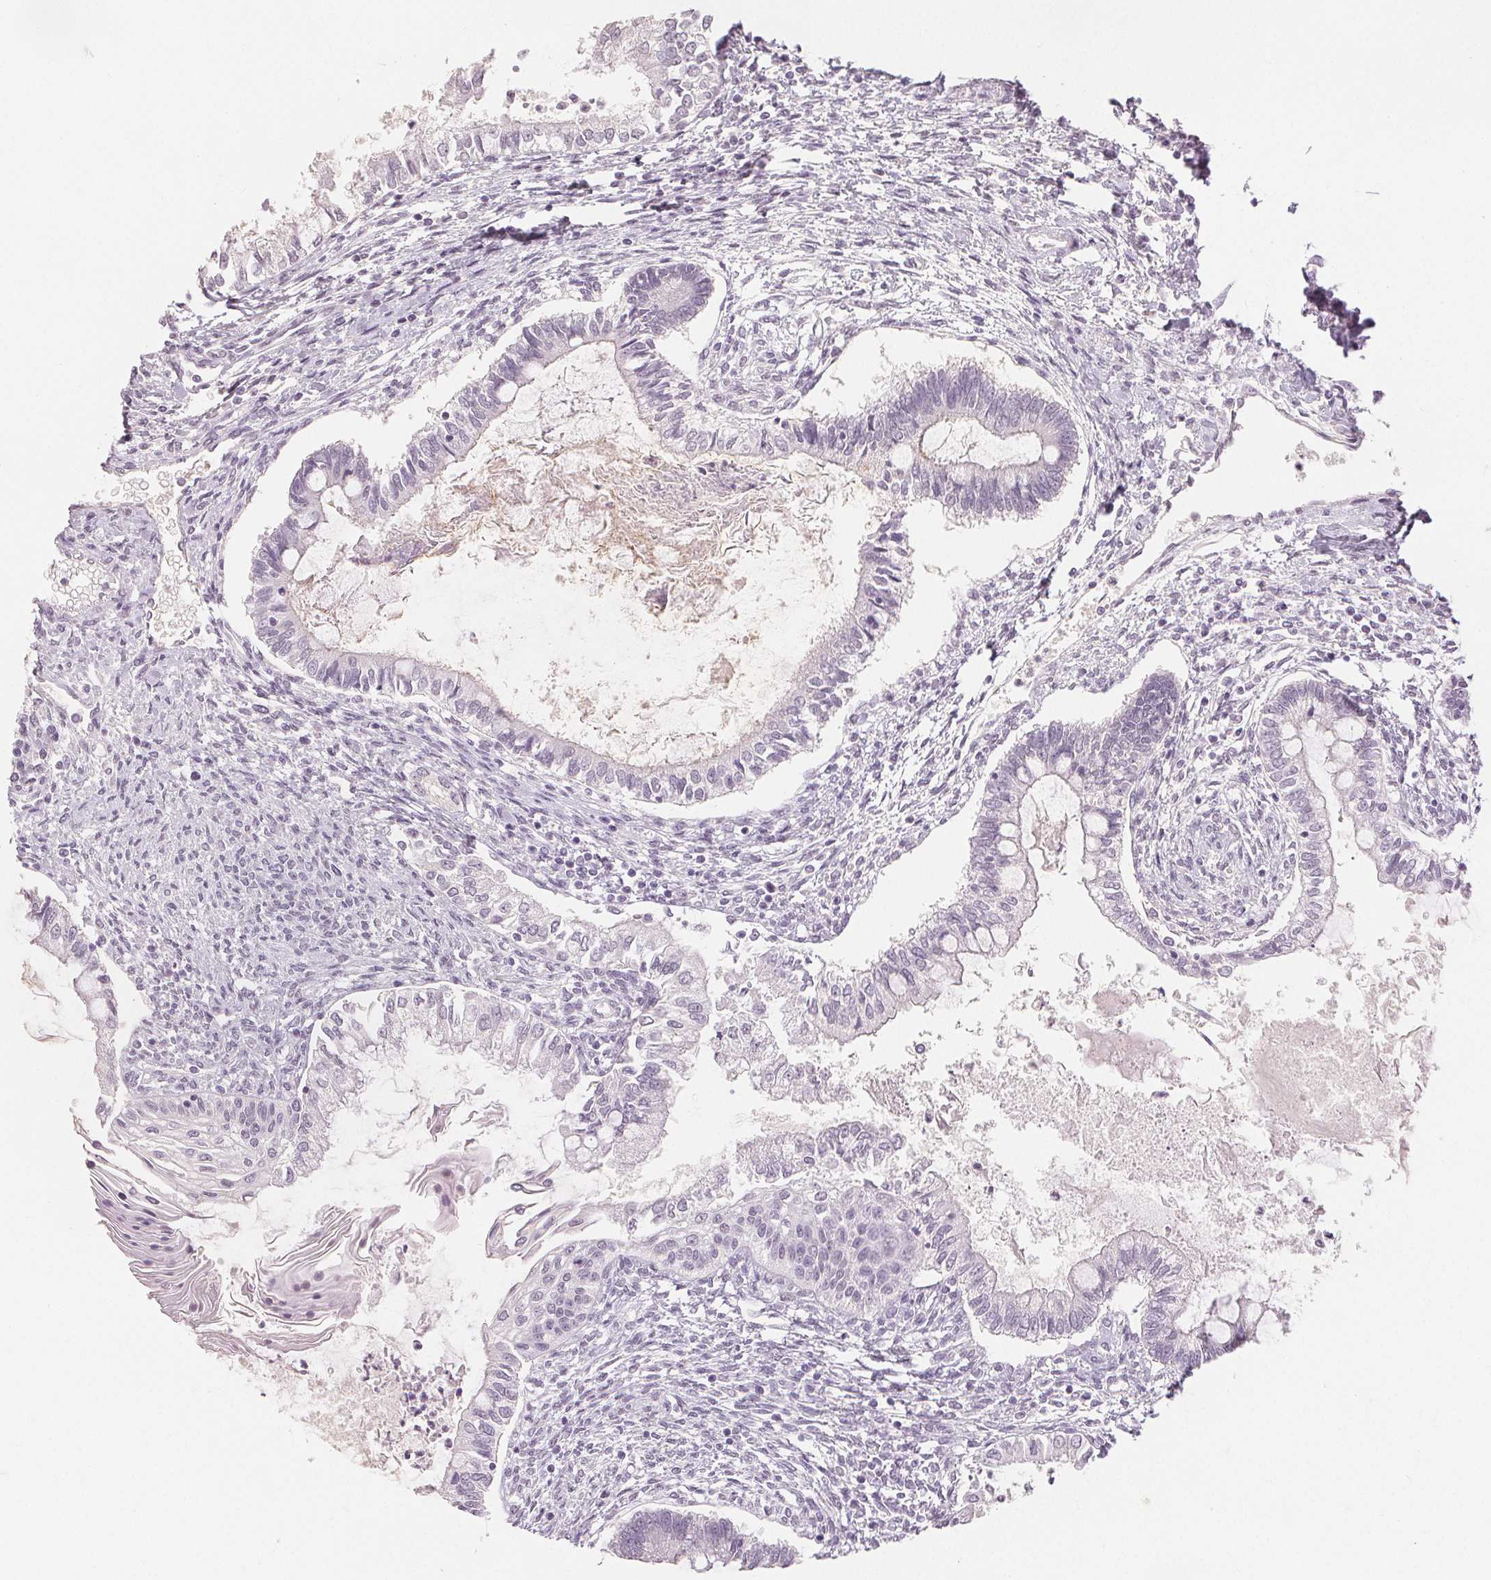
{"staining": {"intensity": "negative", "quantity": "none", "location": "none"}, "tissue": "testis cancer", "cell_type": "Tumor cells", "image_type": "cancer", "snomed": [{"axis": "morphology", "description": "Carcinoma, Embryonal, NOS"}, {"axis": "topography", "description": "Testis"}], "caption": "Immunohistochemistry (IHC) histopathology image of neoplastic tissue: embryonal carcinoma (testis) stained with DAB (3,3'-diaminobenzidine) shows no significant protein positivity in tumor cells. (DAB immunohistochemistry (IHC) visualized using brightfield microscopy, high magnification).", "gene": "SLC27A5", "patient": {"sex": "male", "age": 37}}